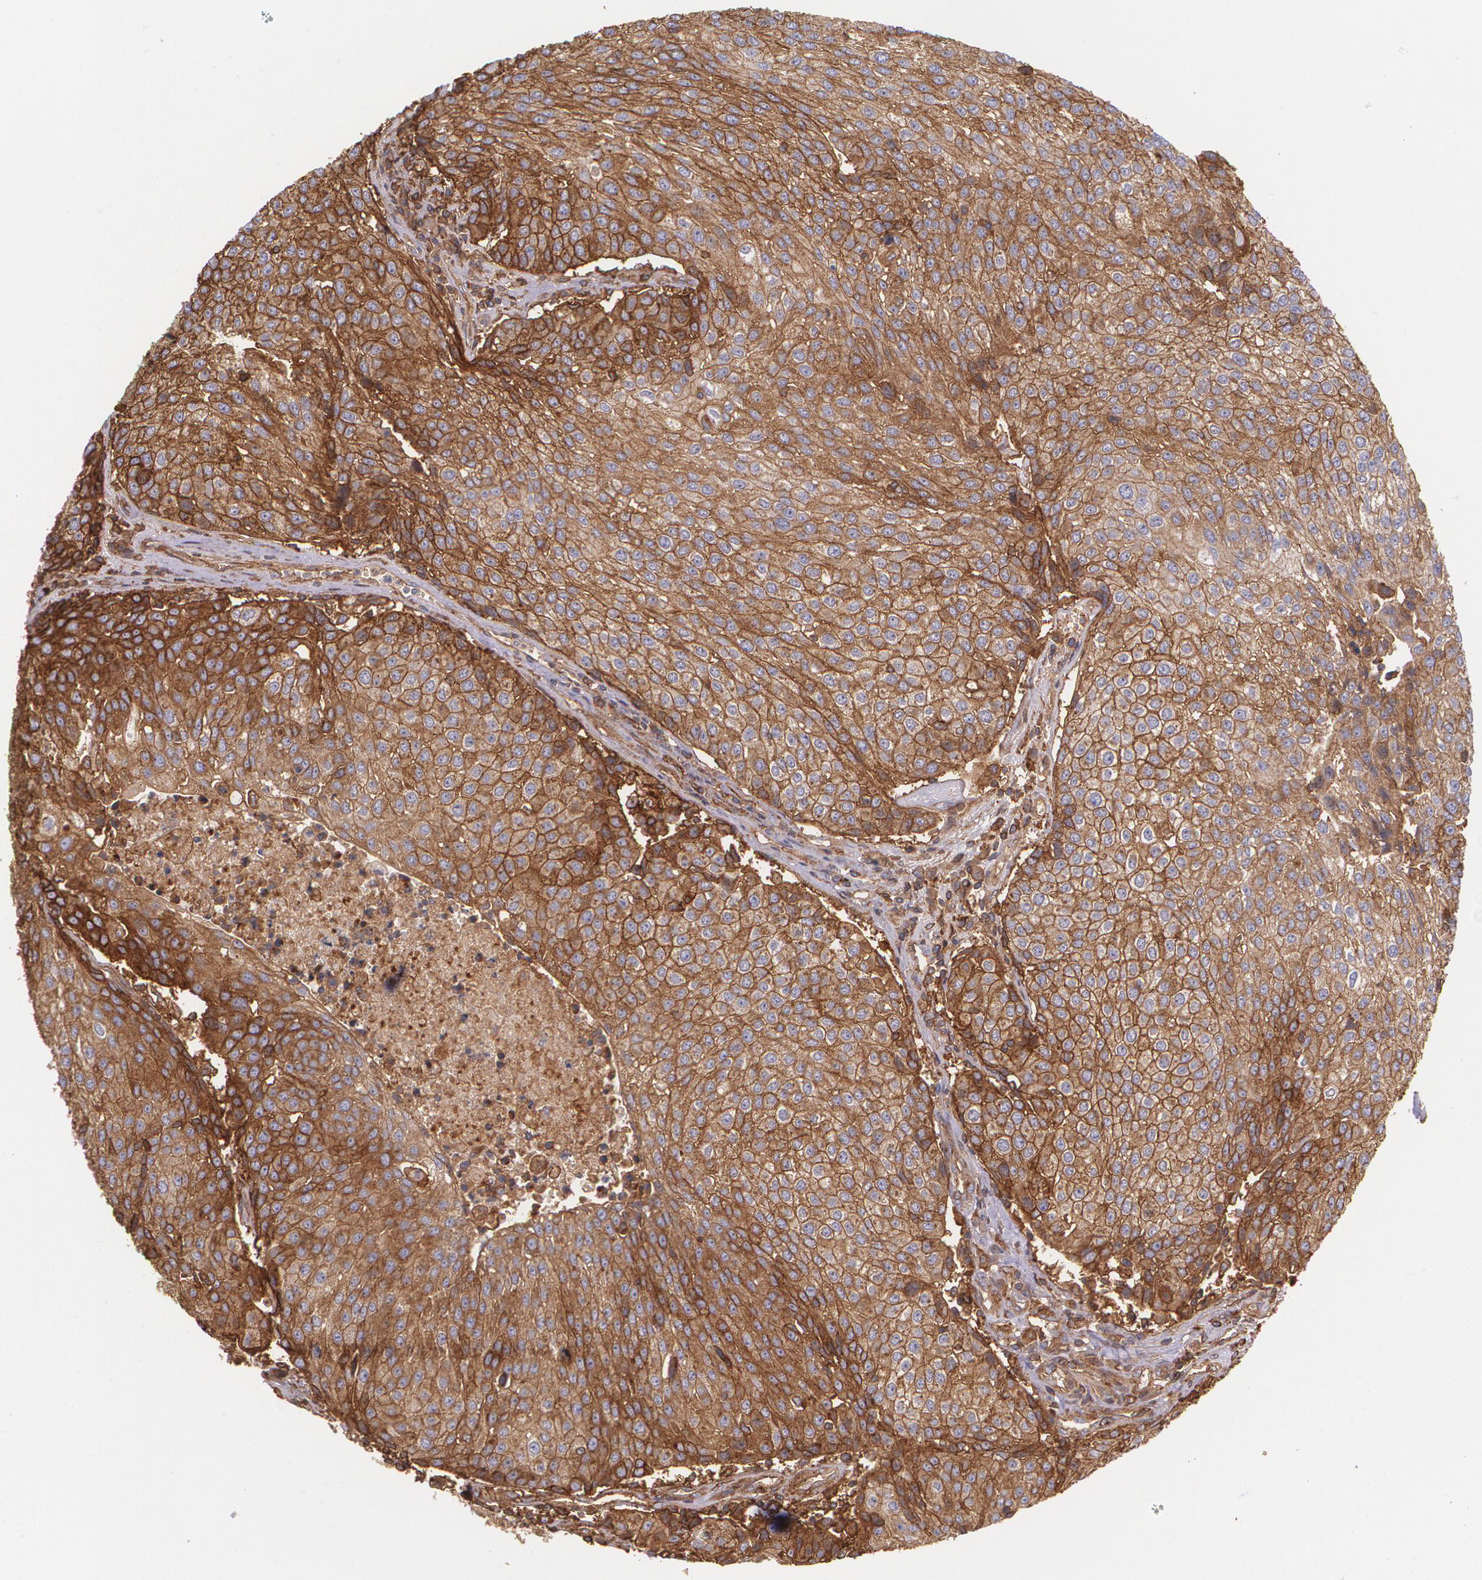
{"staining": {"intensity": "strong", "quantity": ">75%", "location": "cytoplasmic/membranous"}, "tissue": "urothelial cancer", "cell_type": "Tumor cells", "image_type": "cancer", "snomed": [{"axis": "morphology", "description": "Urothelial carcinoma, High grade"}, {"axis": "topography", "description": "Urinary bladder"}], "caption": "Urothelial carcinoma (high-grade) stained with a brown dye displays strong cytoplasmic/membranous positive staining in about >75% of tumor cells.", "gene": "B2M", "patient": {"sex": "female", "age": 85}}